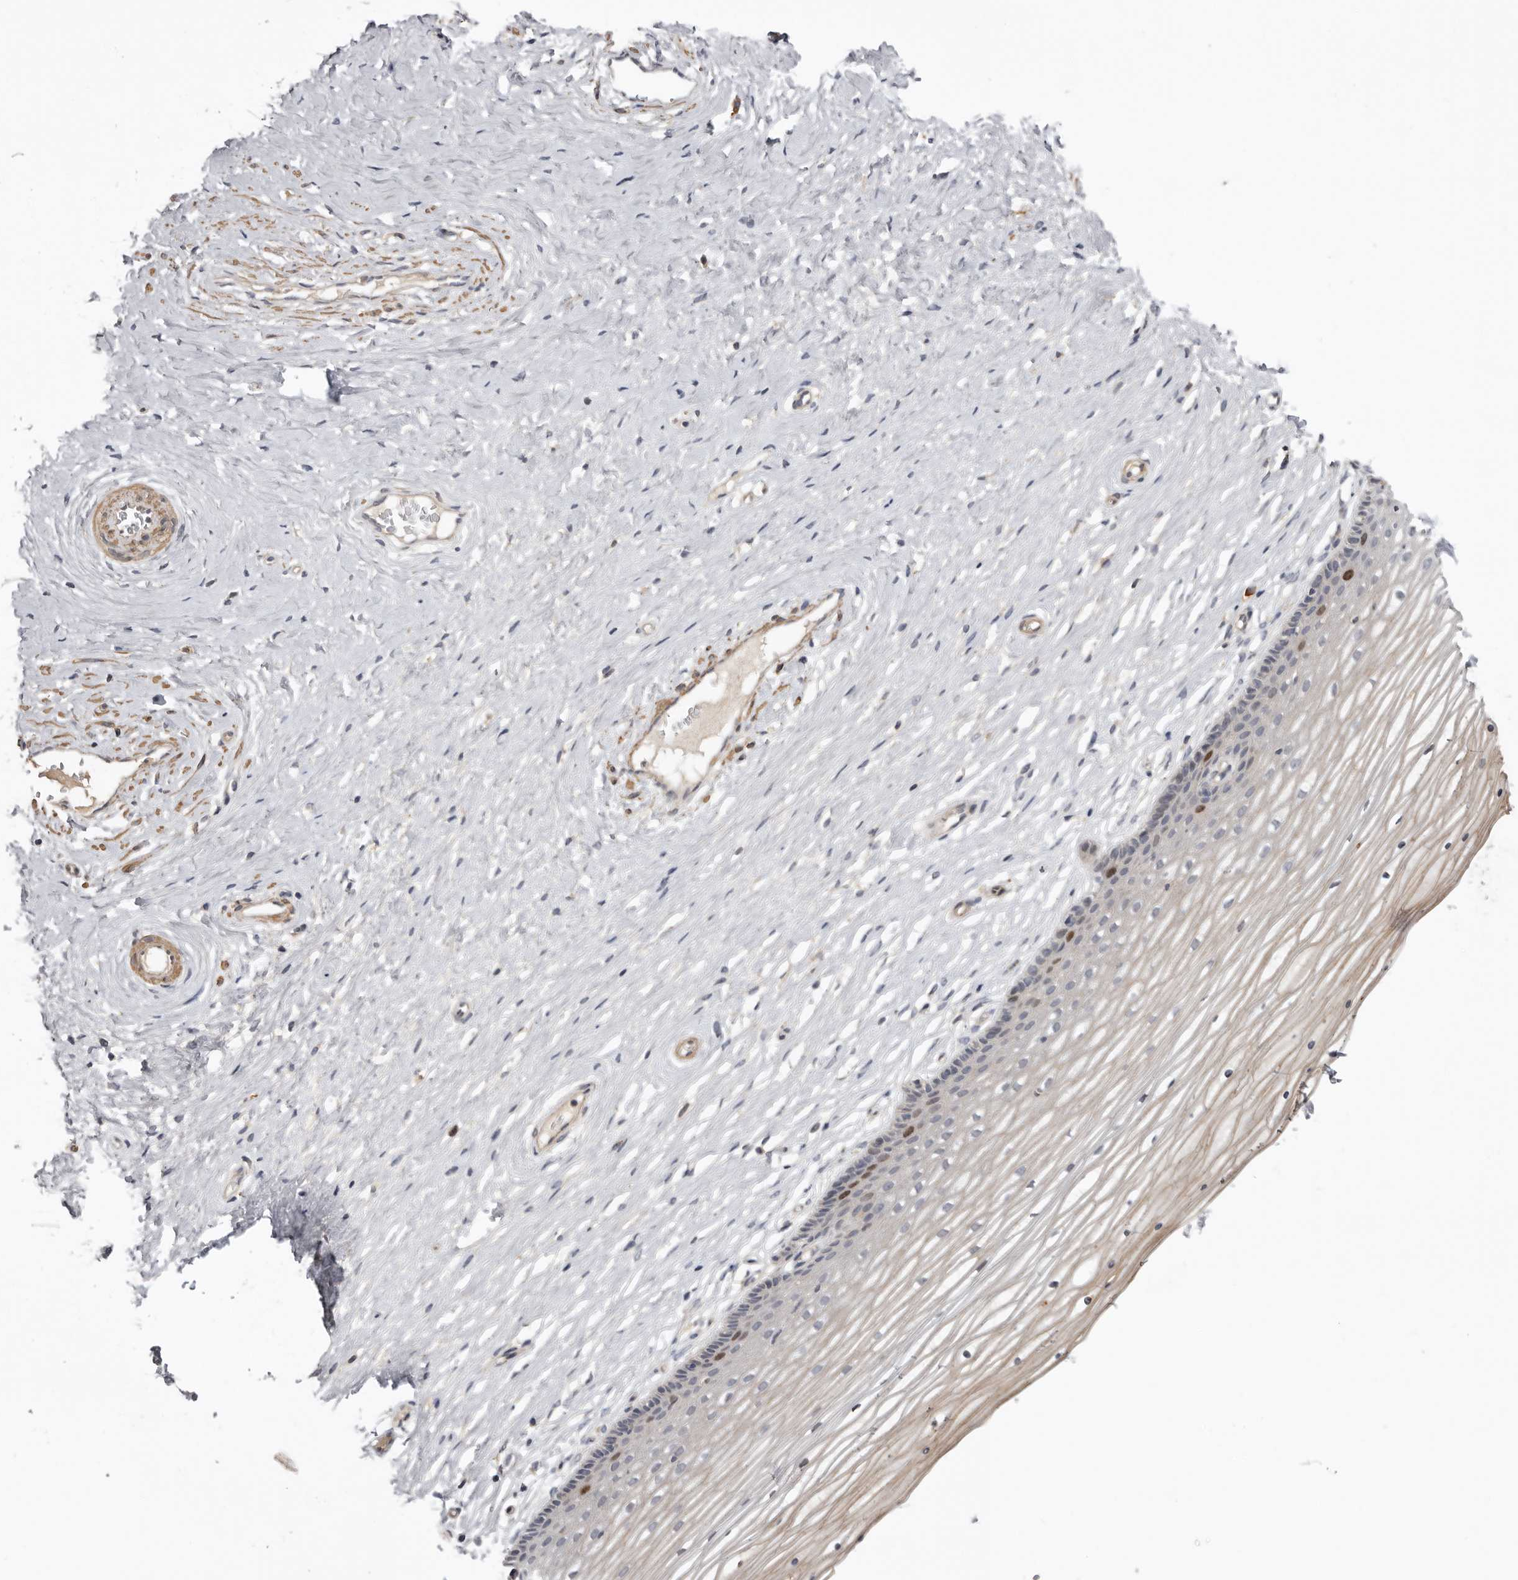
{"staining": {"intensity": "strong", "quantity": "<25%", "location": "cytoplasmic/membranous,nuclear"}, "tissue": "vagina", "cell_type": "Squamous epithelial cells", "image_type": "normal", "snomed": [{"axis": "morphology", "description": "Normal tissue, NOS"}, {"axis": "topography", "description": "Vagina"}, {"axis": "topography", "description": "Cervix"}], "caption": "High-magnification brightfield microscopy of benign vagina stained with DAB (3,3'-diaminobenzidine) (brown) and counterstained with hematoxylin (blue). squamous epithelial cells exhibit strong cytoplasmic/membranous,nuclear expression is seen in about<25% of cells.", "gene": "CDCA8", "patient": {"sex": "female", "age": 40}}